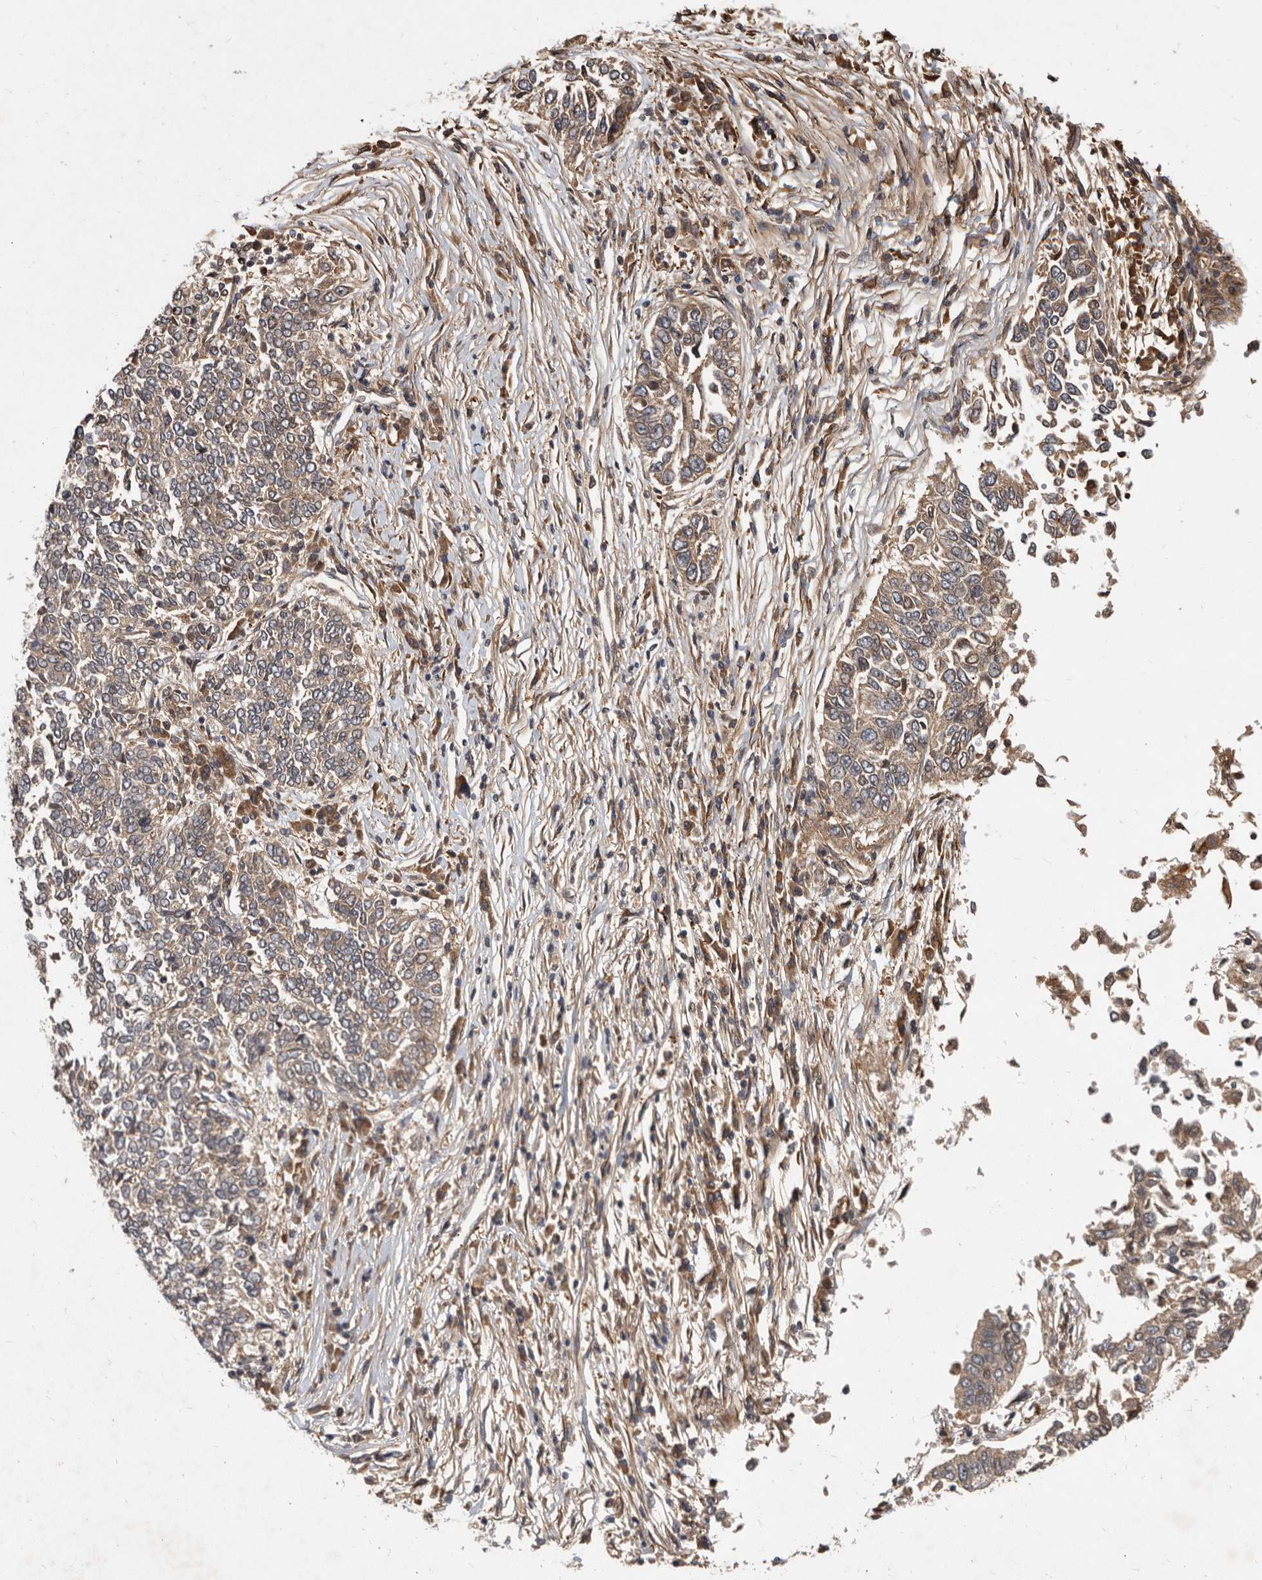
{"staining": {"intensity": "weak", "quantity": ">75%", "location": "cytoplasmic/membranous"}, "tissue": "lung cancer", "cell_type": "Tumor cells", "image_type": "cancer", "snomed": [{"axis": "morphology", "description": "Normal tissue, NOS"}, {"axis": "morphology", "description": "Squamous cell carcinoma, NOS"}, {"axis": "topography", "description": "Cartilage tissue"}, {"axis": "topography", "description": "Bronchus"}, {"axis": "topography", "description": "Lung"}, {"axis": "topography", "description": "Peripheral nerve tissue"}], "caption": "Tumor cells demonstrate weak cytoplasmic/membranous positivity in about >75% of cells in squamous cell carcinoma (lung). (DAB (3,3'-diaminobenzidine) = brown stain, brightfield microscopy at high magnification).", "gene": "DNAJC28", "patient": {"sex": "female", "age": 49}}